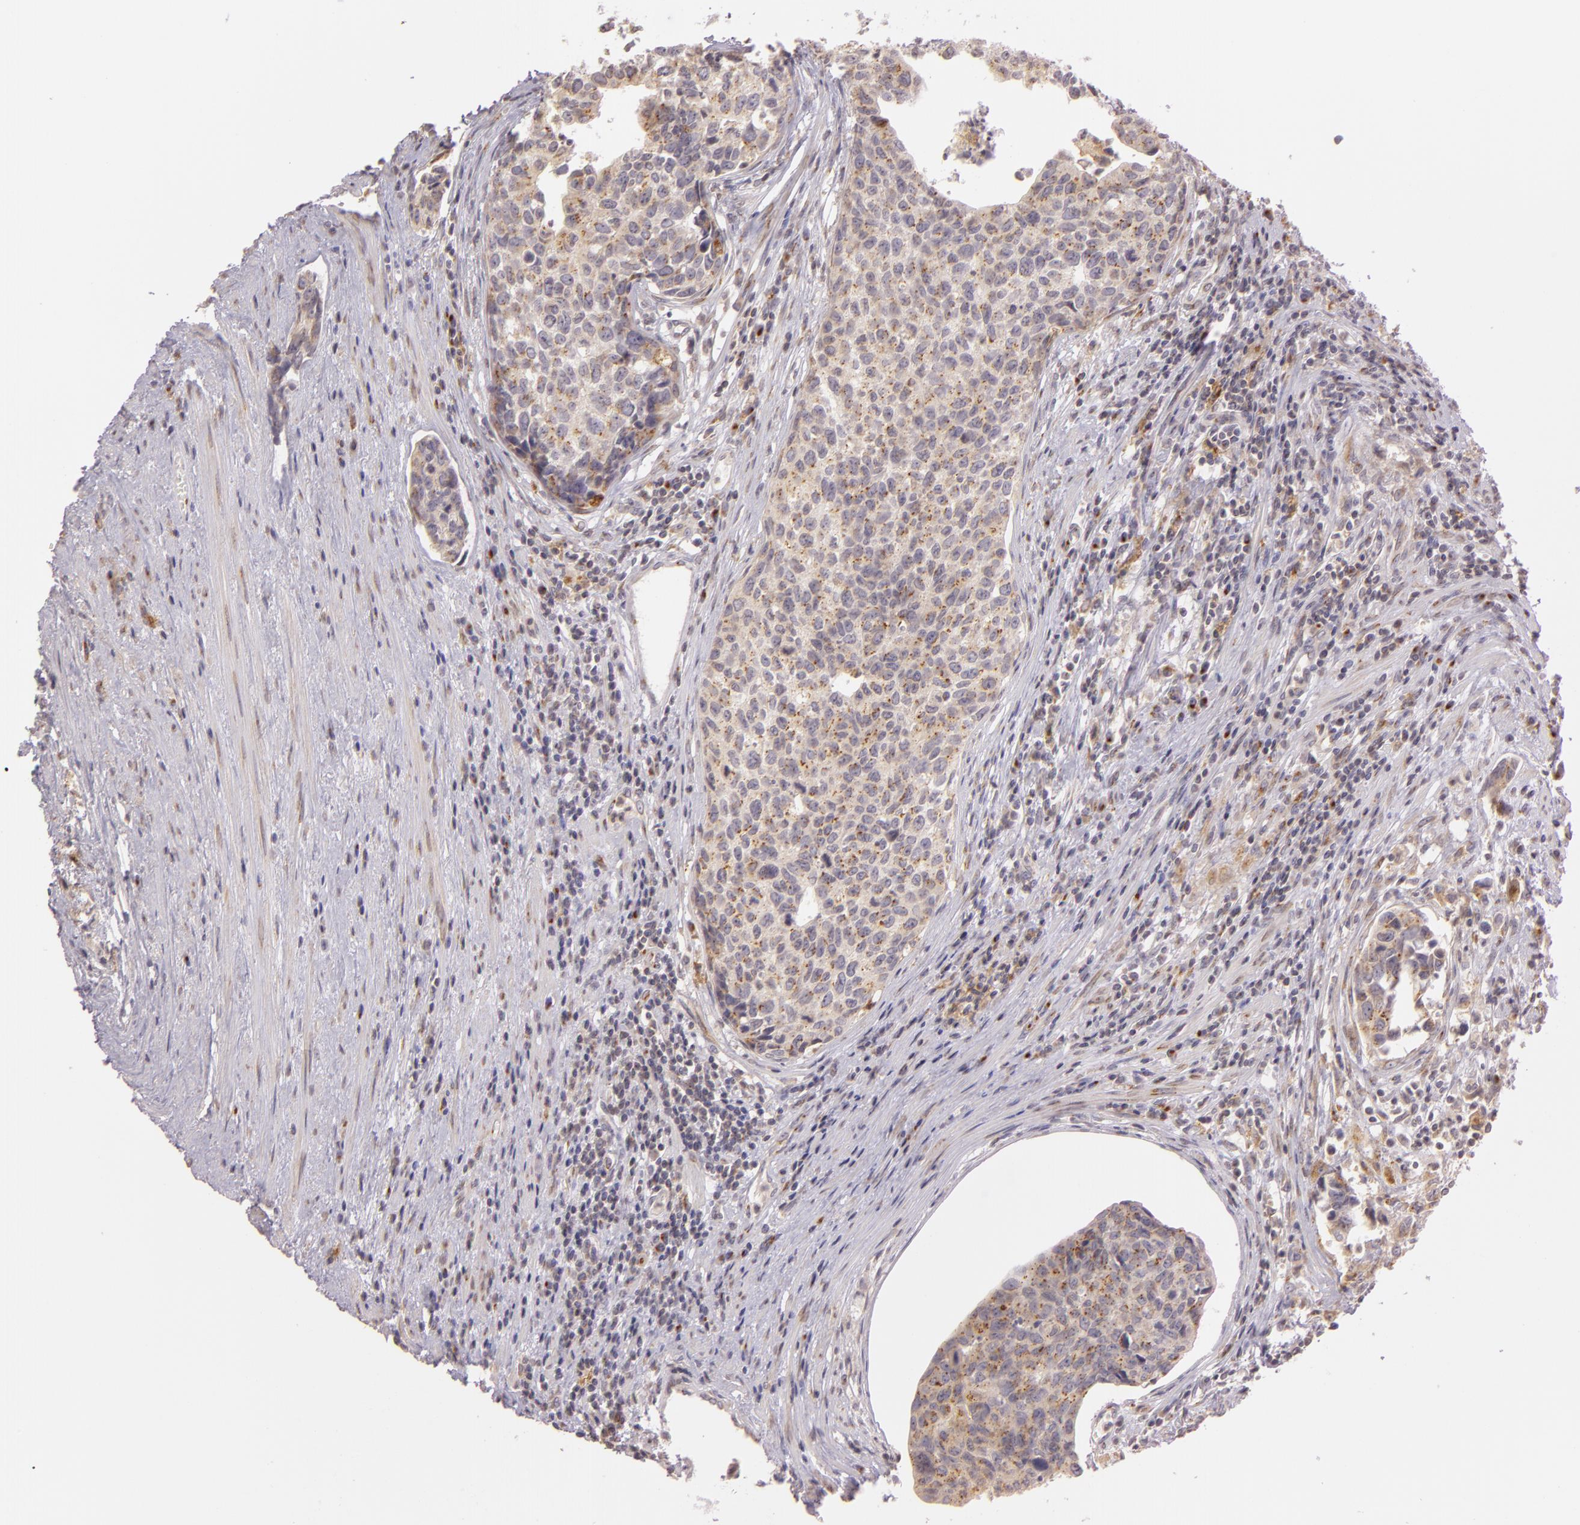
{"staining": {"intensity": "moderate", "quantity": ">75%", "location": "cytoplasmic/membranous"}, "tissue": "urothelial cancer", "cell_type": "Tumor cells", "image_type": "cancer", "snomed": [{"axis": "morphology", "description": "Urothelial carcinoma, High grade"}, {"axis": "topography", "description": "Urinary bladder"}], "caption": "Brown immunohistochemical staining in human urothelial cancer exhibits moderate cytoplasmic/membranous positivity in approximately >75% of tumor cells. Using DAB (brown) and hematoxylin (blue) stains, captured at high magnification using brightfield microscopy.", "gene": "LGMN", "patient": {"sex": "male", "age": 81}}